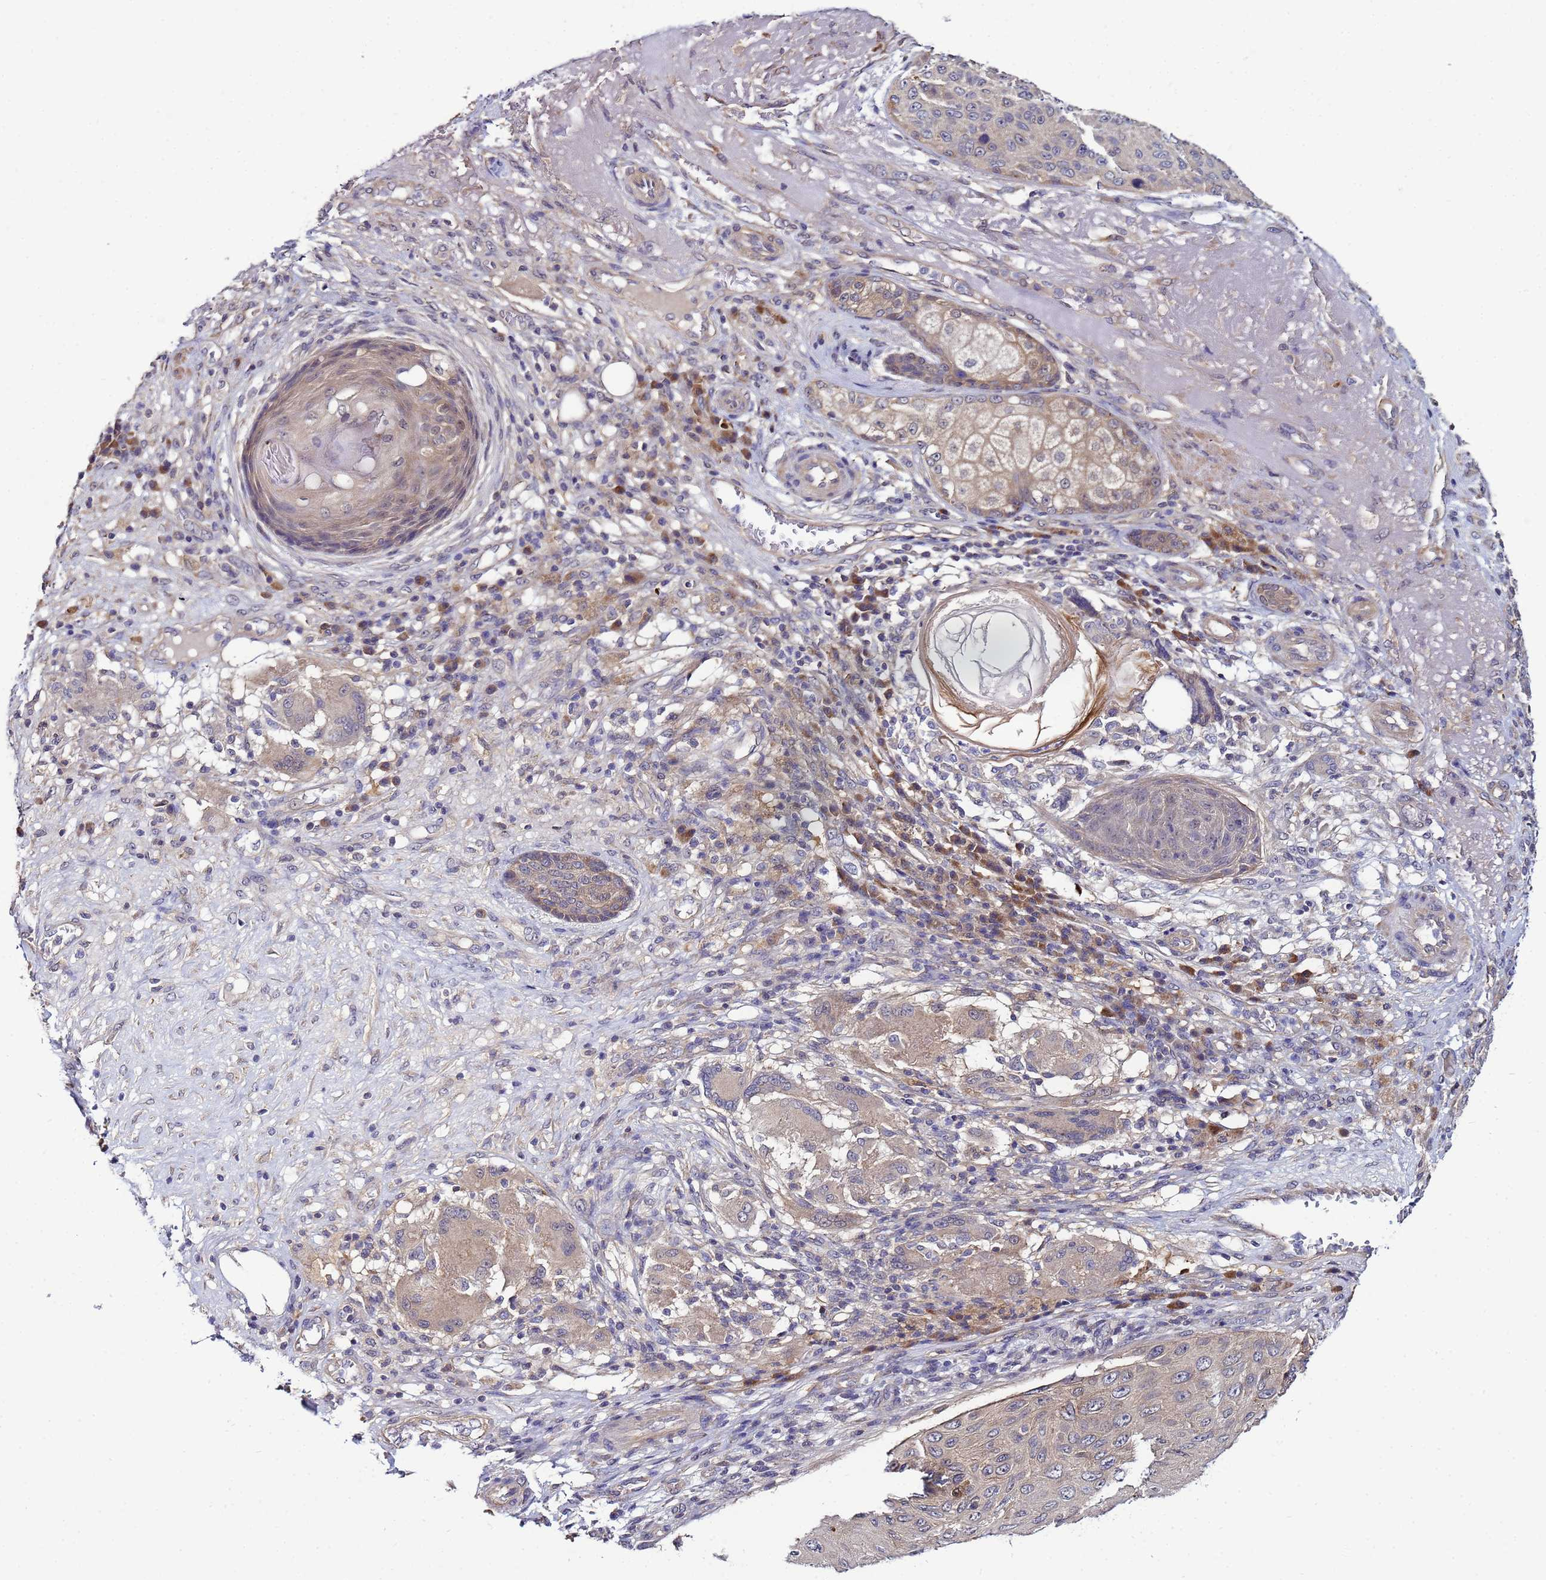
{"staining": {"intensity": "weak", "quantity": "<25%", "location": "cytoplasmic/membranous"}, "tissue": "skin cancer", "cell_type": "Tumor cells", "image_type": "cancer", "snomed": [{"axis": "morphology", "description": "Squamous cell carcinoma, NOS"}, {"axis": "topography", "description": "Skin"}], "caption": "Immunohistochemical staining of skin cancer displays no significant expression in tumor cells.", "gene": "NAXE", "patient": {"sex": "female", "age": 88}}